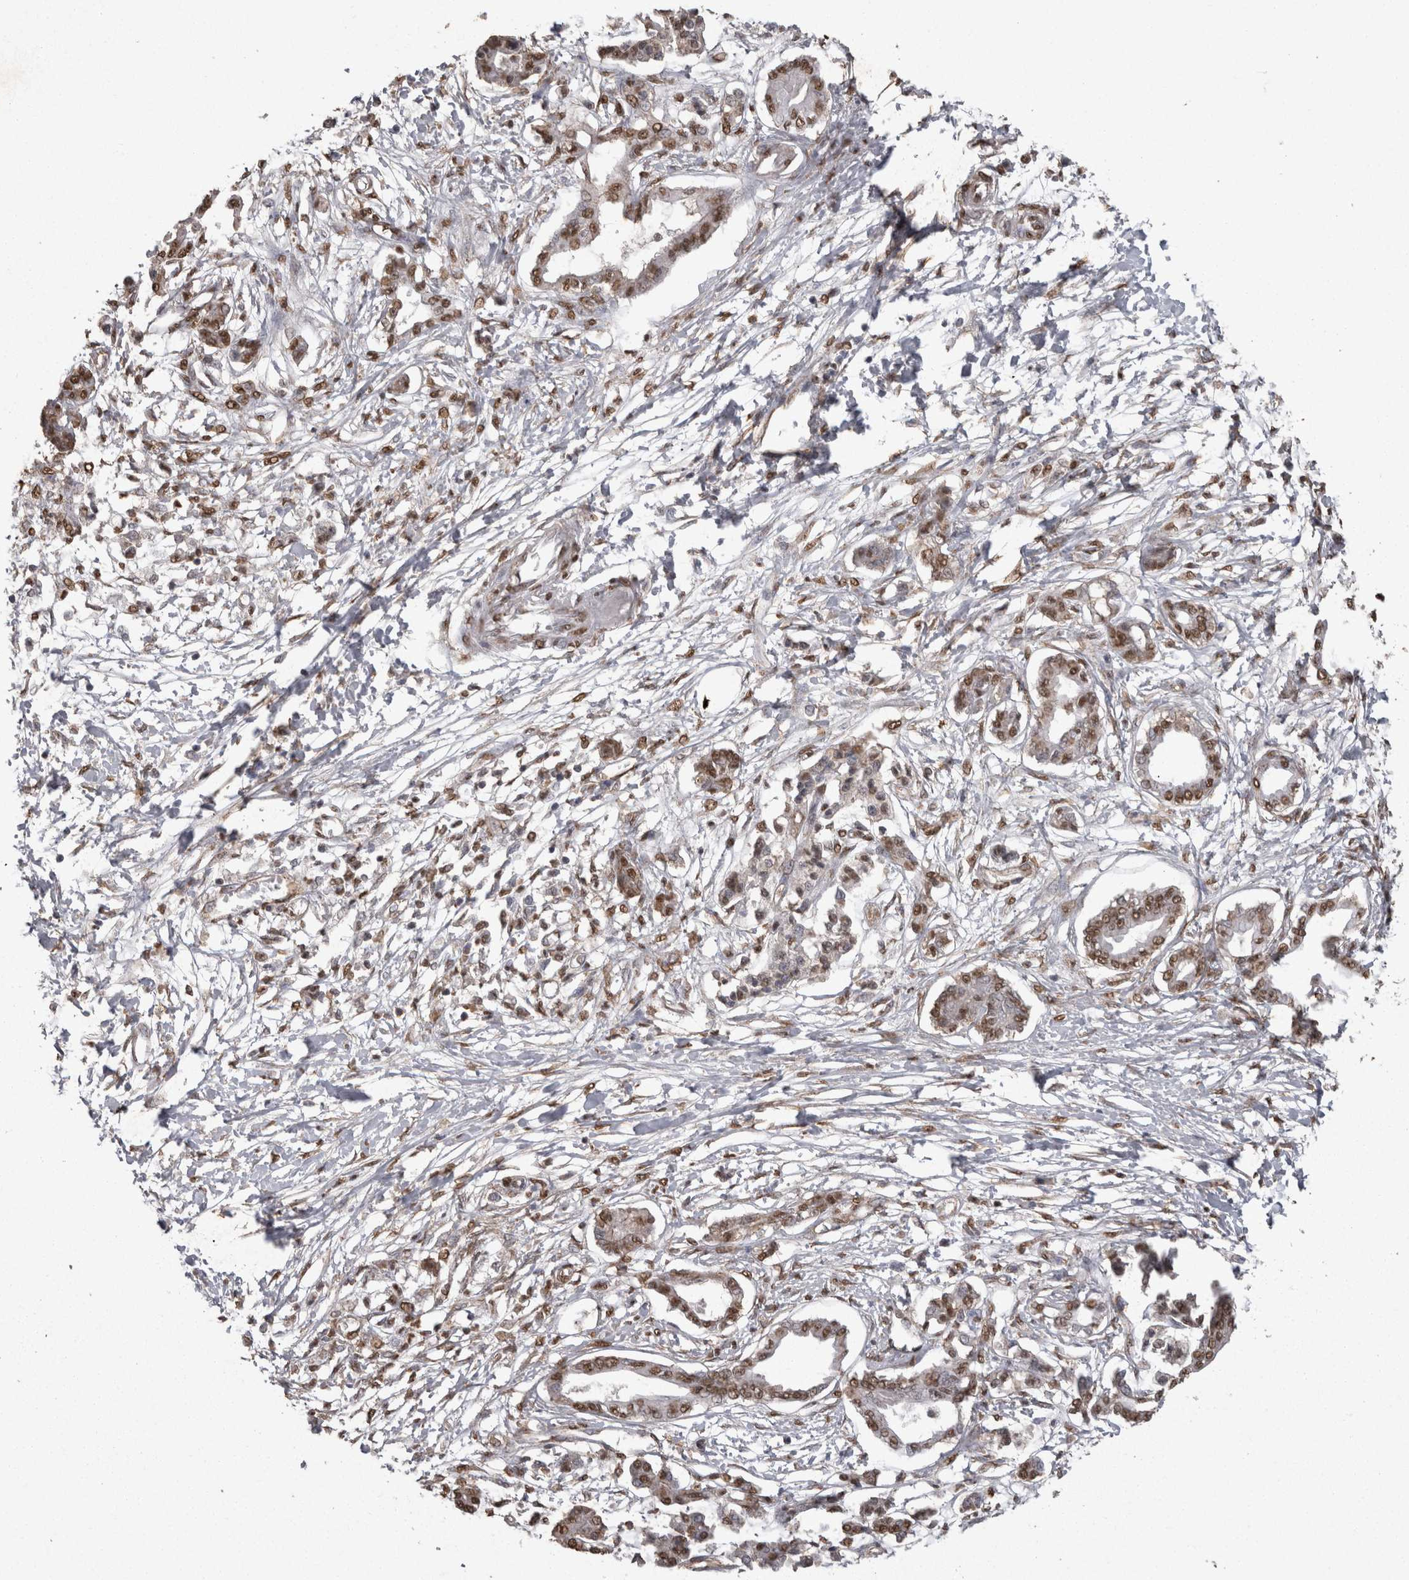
{"staining": {"intensity": "moderate", "quantity": ">75%", "location": "nuclear"}, "tissue": "pancreatic cancer", "cell_type": "Tumor cells", "image_type": "cancer", "snomed": [{"axis": "morphology", "description": "Adenocarcinoma, NOS"}, {"axis": "topography", "description": "Pancreas"}], "caption": "This photomicrograph exhibits pancreatic cancer (adenocarcinoma) stained with IHC to label a protein in brown. The nuclear of tumor cells show moderate positivity for the protein. Nuclei are counter-stained blue.", "gene": "SMAD7", "patient": {"sex": "male", "age": 56}}